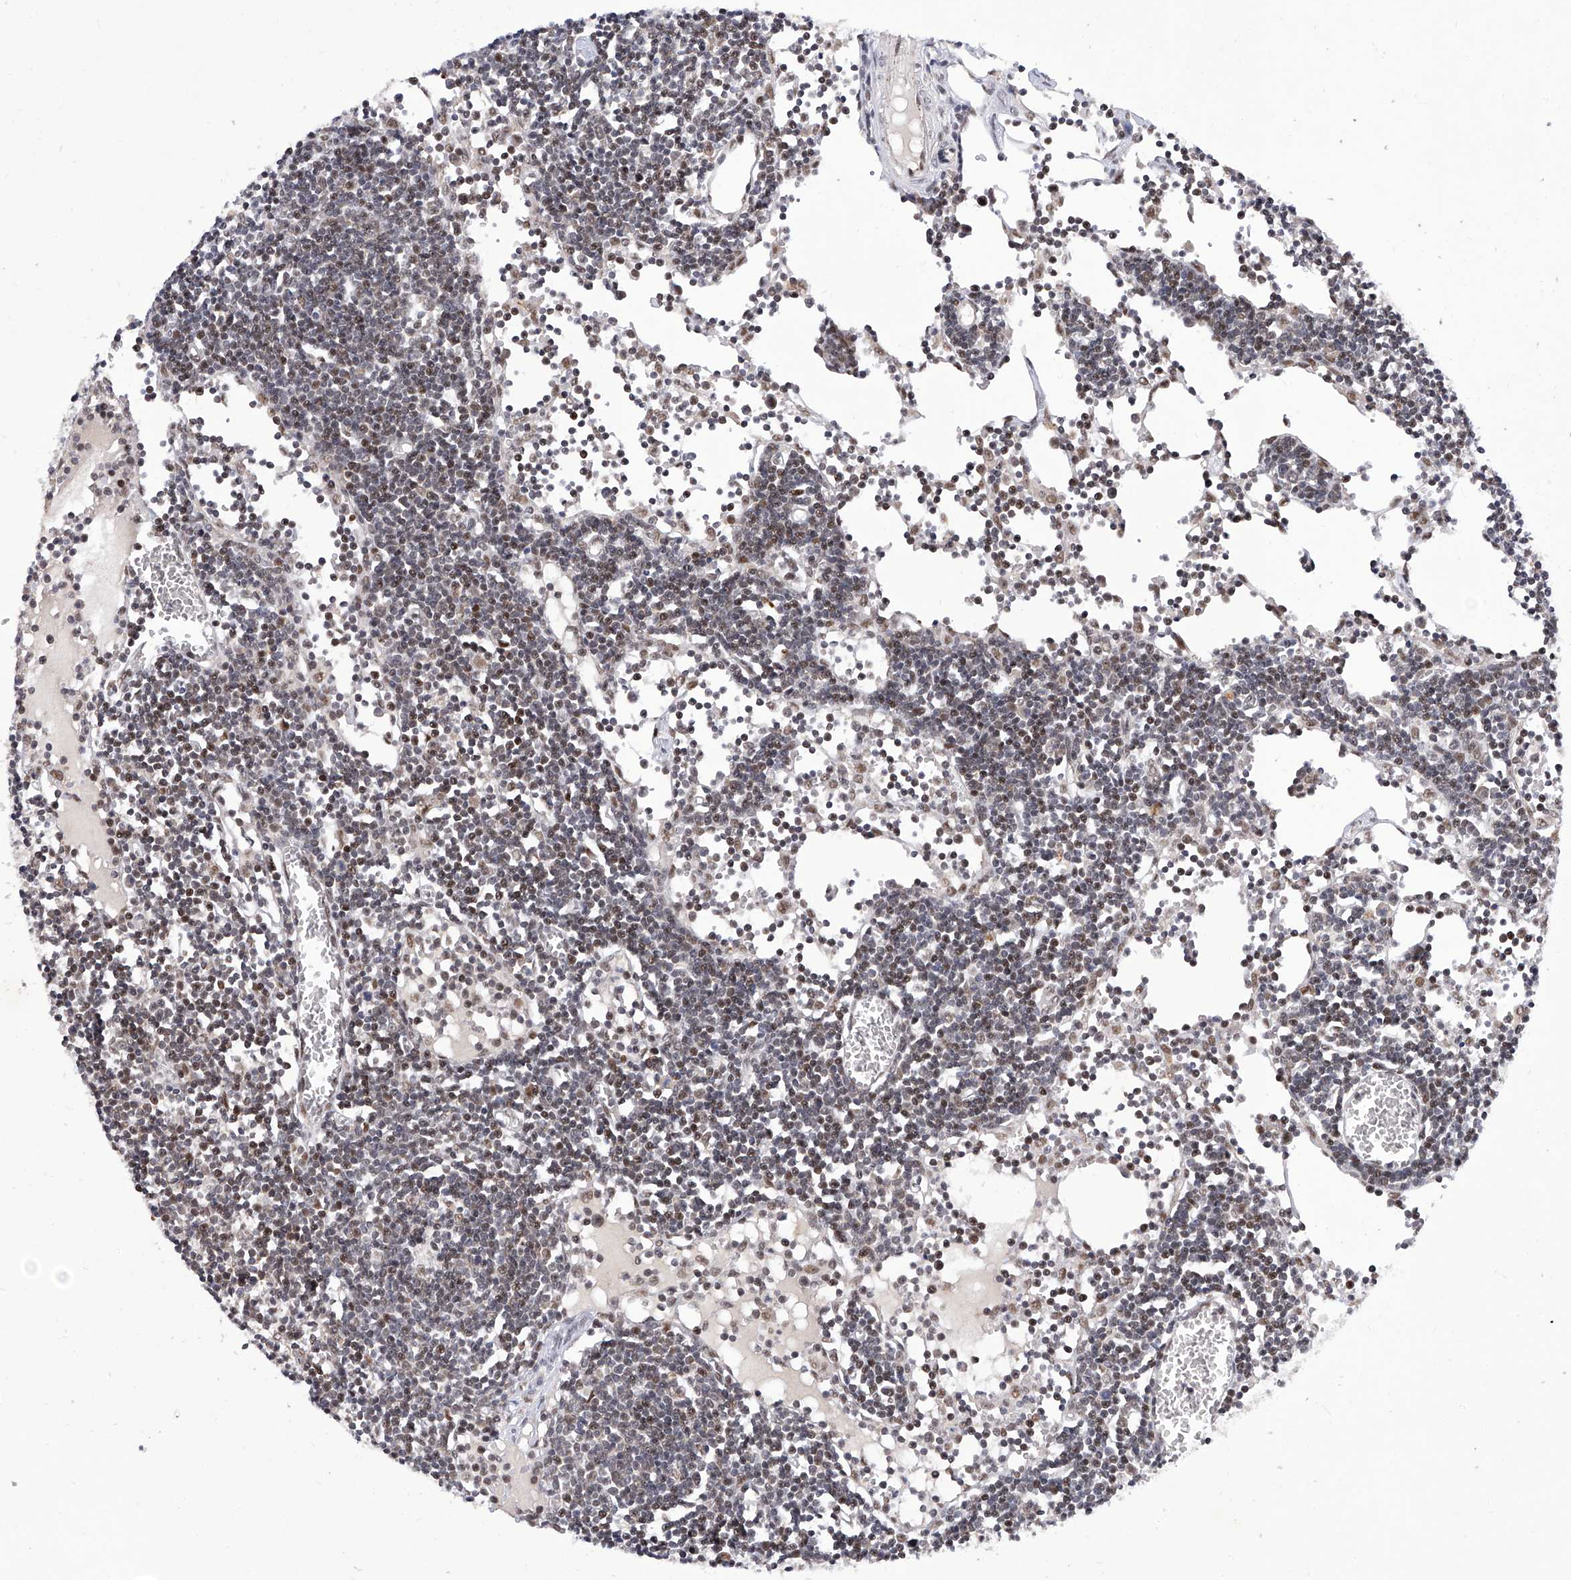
{"staining": {"intensity": "moderate", "quantity": "<25%", "location": "nuclear"}, "tissue": "lymph node", "cell_type": "Germinal center cells", "image_type": "normal", "snomed": [{"axis": "morphology", "description": "Normal tissue, NOS"}, {"axis": "topography", "description": "Lymph node"}], "caption": "A low amount of moderate nuclear positivity is identified in about <25% of germinal center cells in benign lymph node. The protein is stained brown, and the nuclei are stained in blue (DAB IHC with brightfield microscopy, high magnification).", "gene": "RAD54L", "patient": {"sex": "female", "age": 11}}